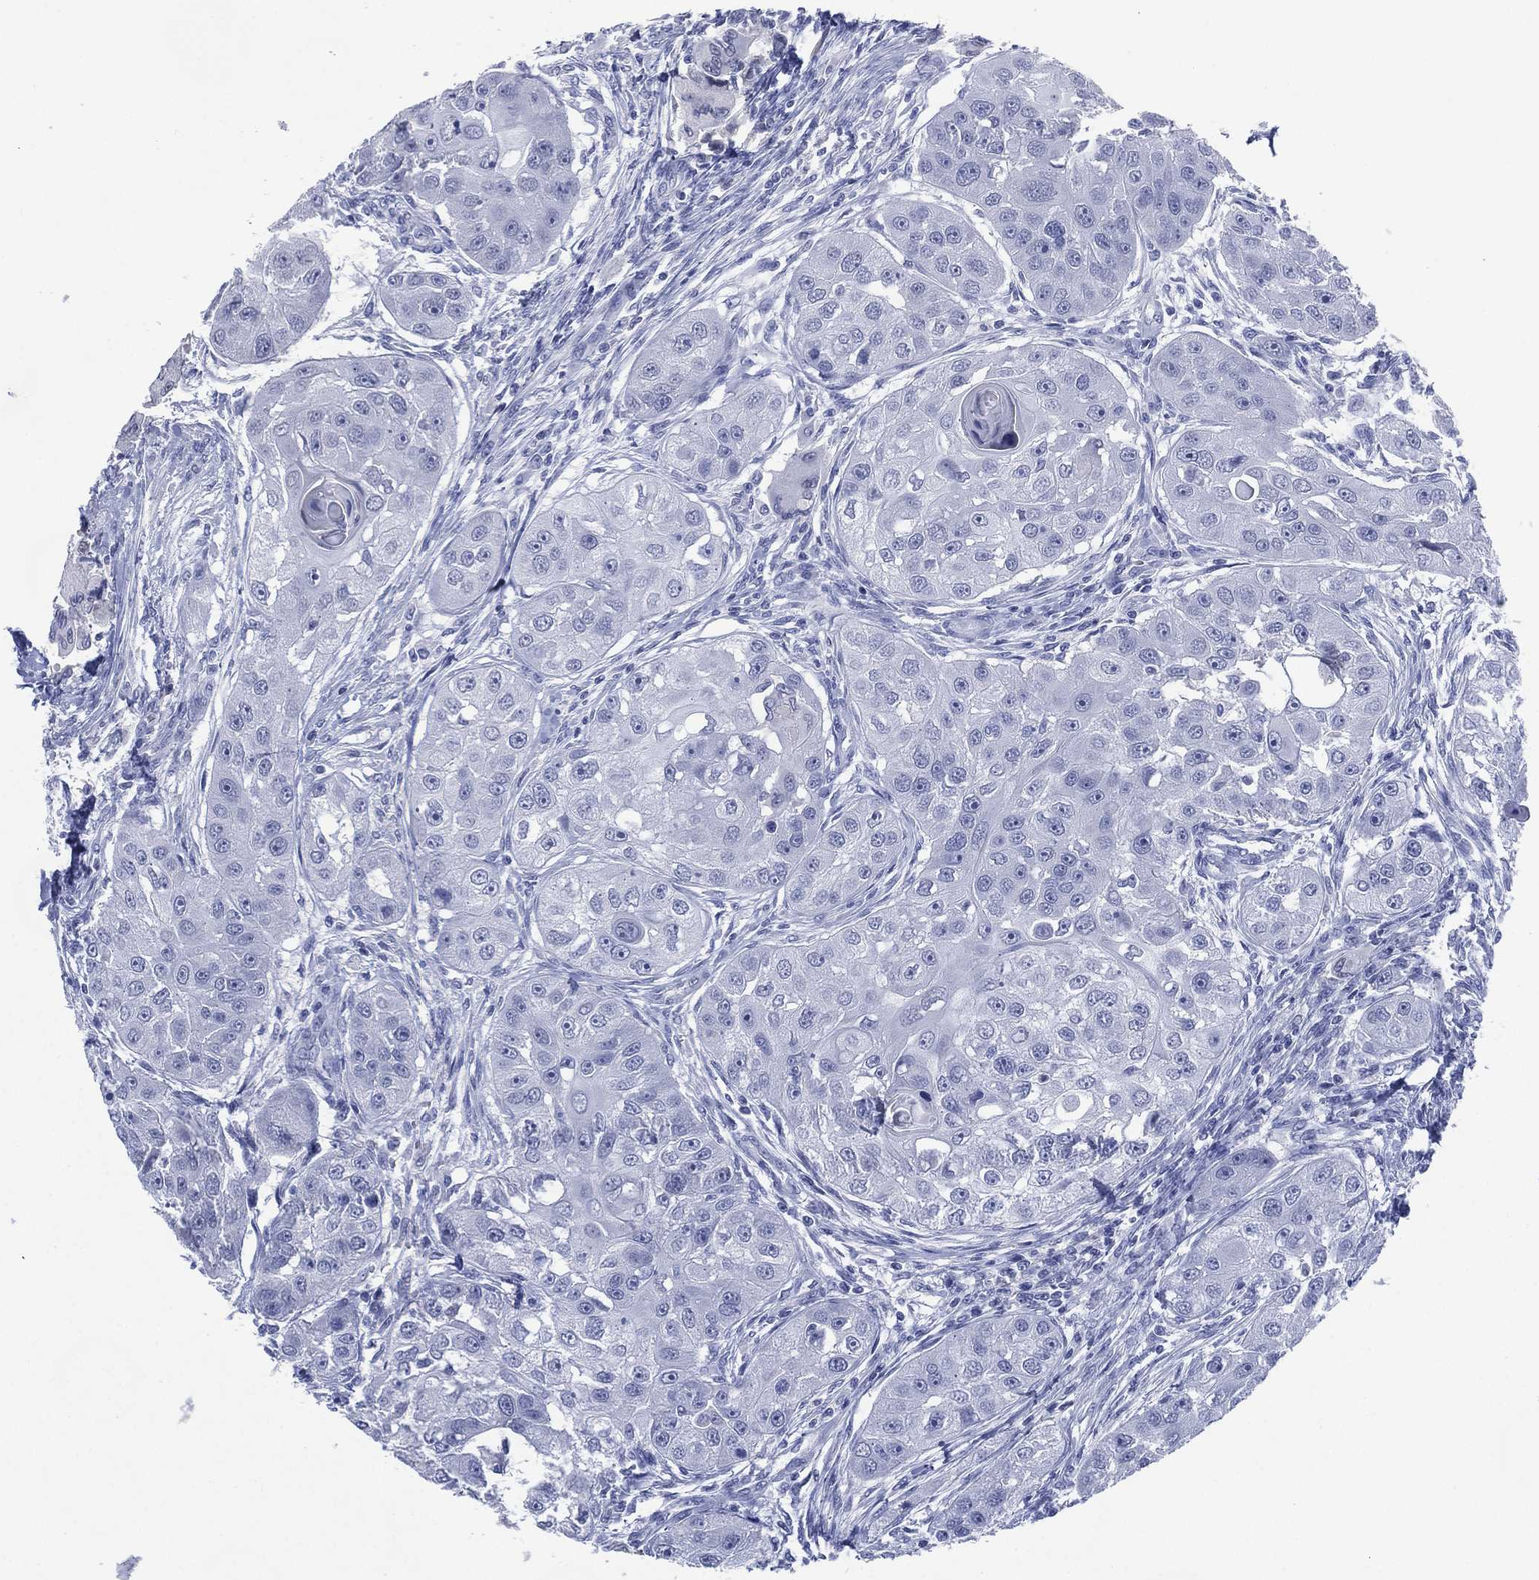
{"staining": {"intensity": "negative", "quantity": "none", "location": "none"}, "tissue": "head and neck cancer", "cell_type": "Tumor cells", "image_type": "cancer", "snomed": [{"axis": "morphology", "description": "Squamous cell carcinoma, NOS"}, {"axis": "topography", "description": "Head-Neck"}], "caption": "DAB (3,3'-diaminobenzidine) immunohistochemical staining of human squamous cell carcinoma (head and neck) reveals no significant positivity in tumor cells. (Stains: DAB immunohistochemistry (IHC) with hematoxylin counter stain, Microscopy: brightfield microscopy at high magnification).", "gene": "TMEM247", "patient": {"sex": "male", "age": 51}}